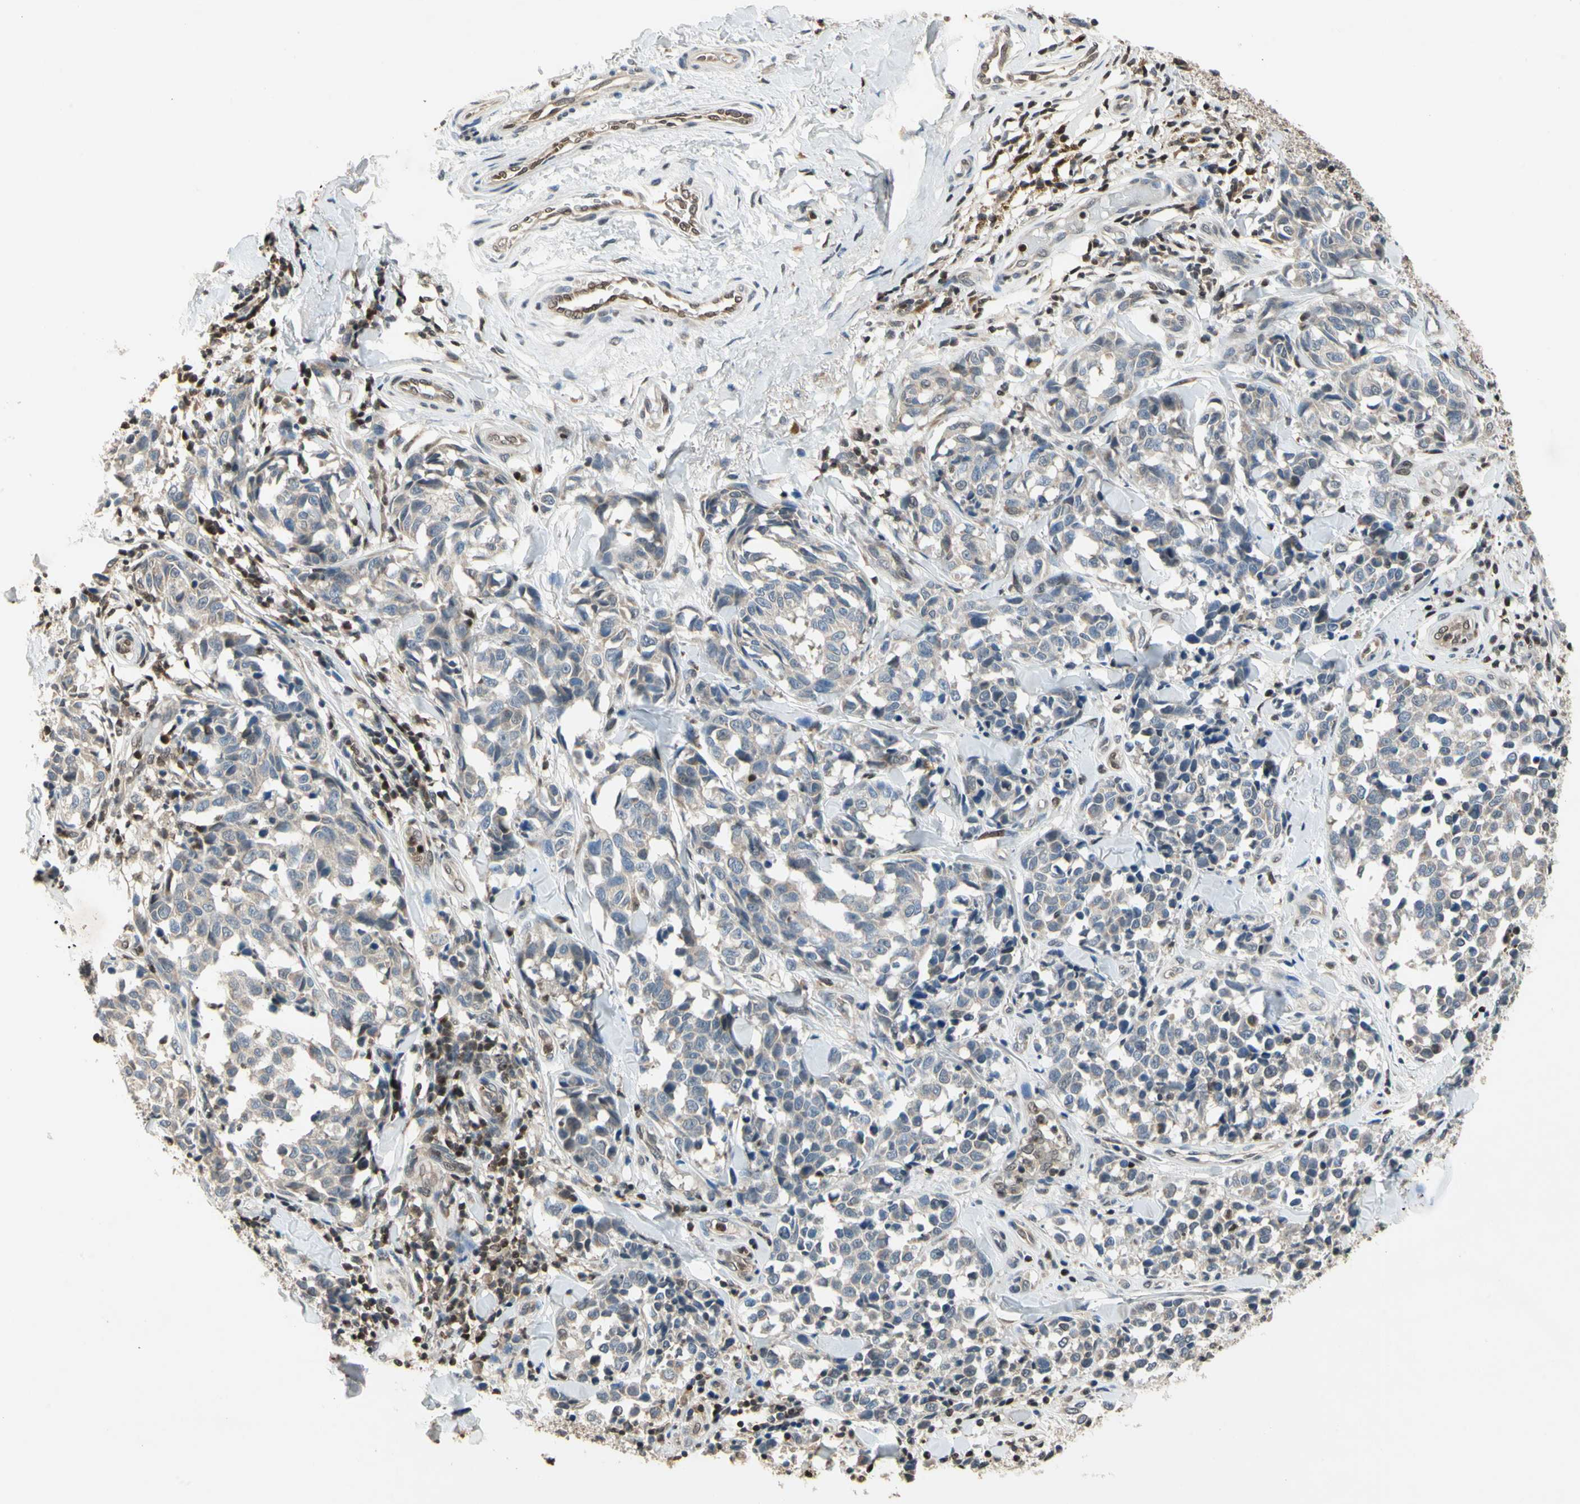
{"staining": {"intensity": "negative", "quantity": "none", "location": "none"}, "tissue": "melanoma", "cell_type": "Tumor cells", "image_type": "cancer", "snomed": [{"axis": "morphology", "description": "Malignant melanoma, NOS"}, {"axis": "topography", "description": "Skin"}], "caption": "DAB immunohistochemical staining of malignant melanoma displays no significant staining in tumor cells.", "gene": "GSR", "patient": {"sex": "female", "age": 64}}